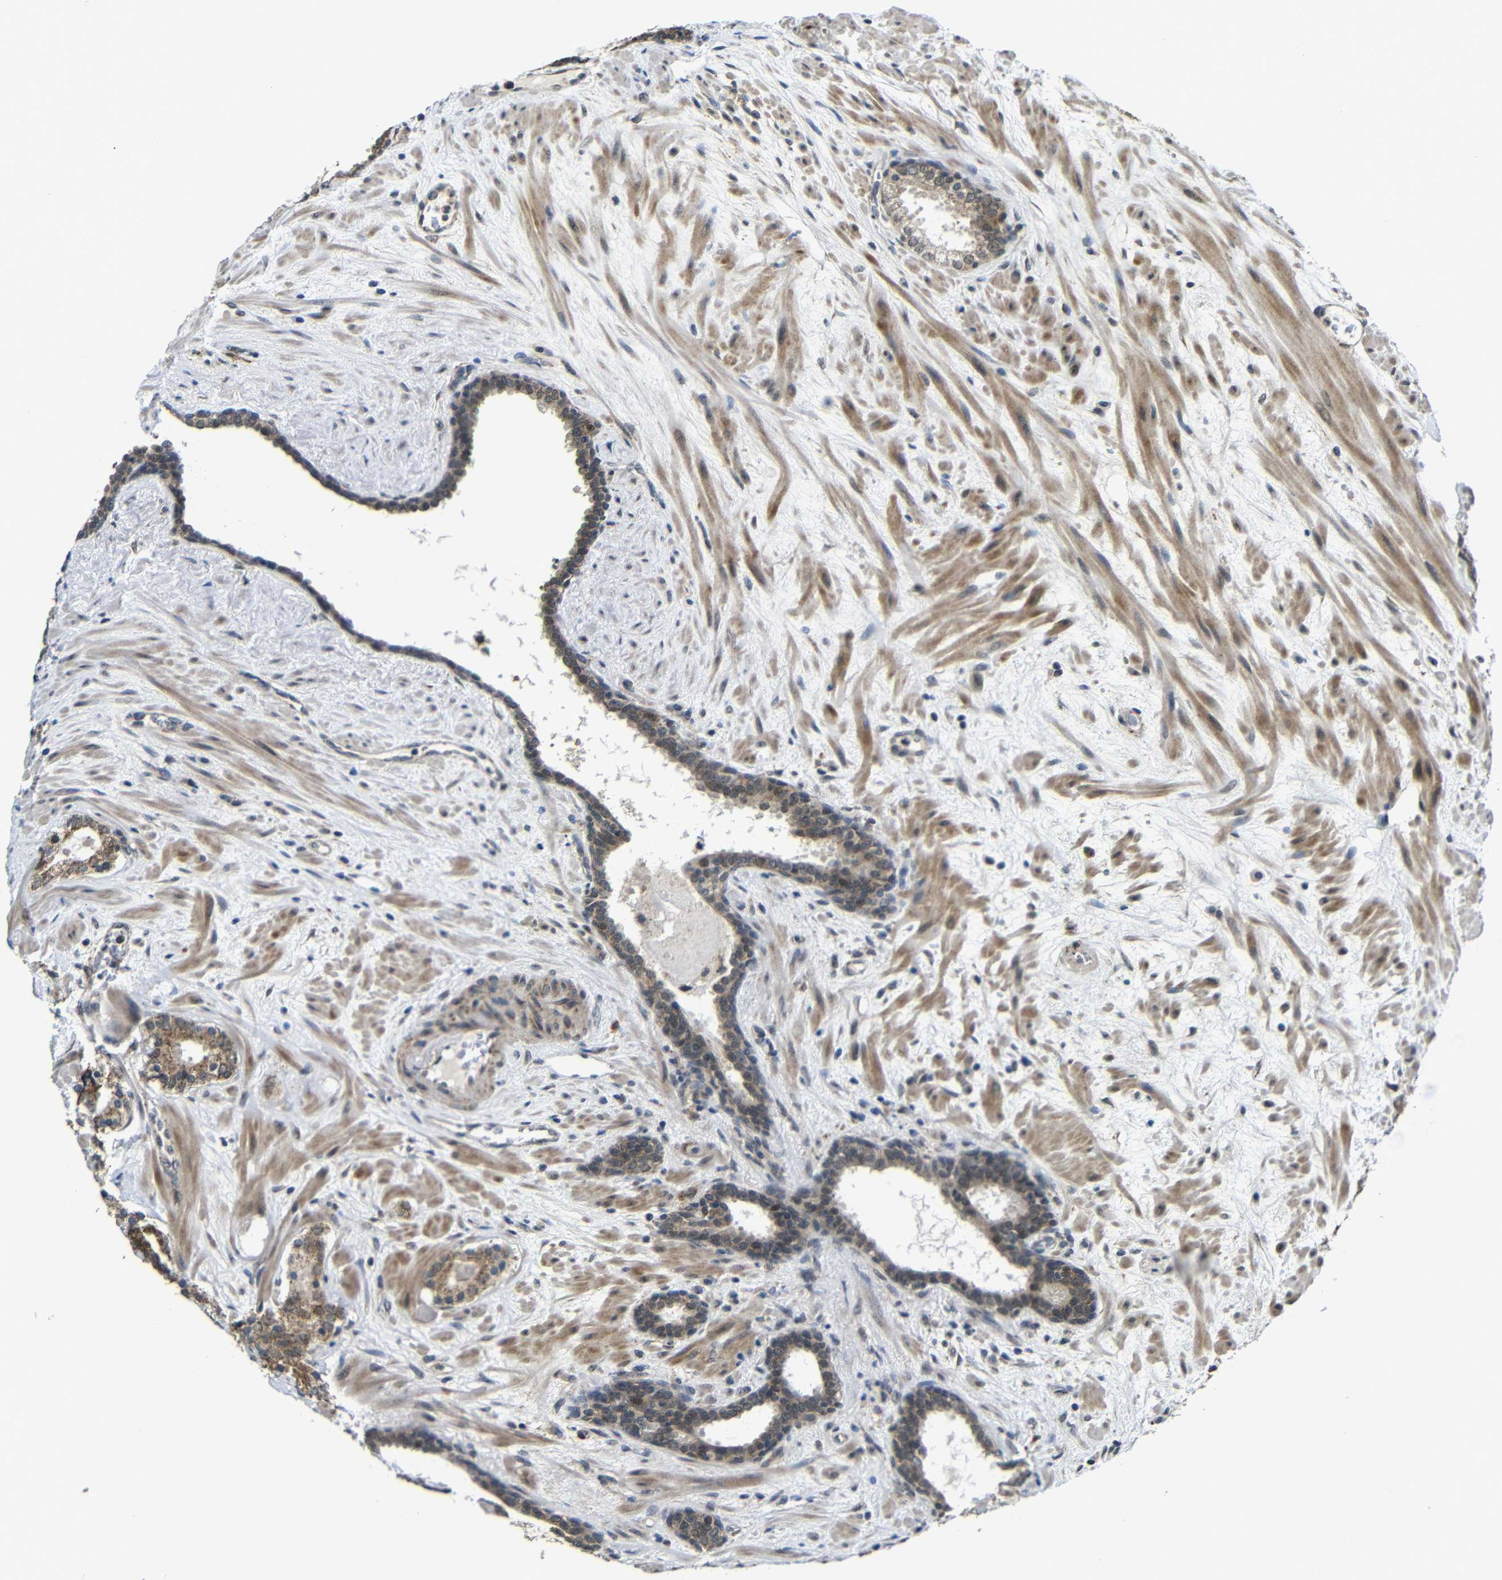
{"staining": {"intensity": "moderate", "quantity": ">75%", "location": "cytoplasmic/membranous"}, "tissue": "prostate cancer", "cell_type": "Tumor cells", "image_type": "cancer", "snomed": [{"axis": "morphology", "description": "Adenocarcinoma, Low grade"}, {"axis": "topography", "description": "Prostate"}], "caption": "High-magnification brightfield microscopy of prostate cancer stained with DAB (brown) and counterstained with hematoxylin (blue). tumor cells exhibit moderate cytoplasmic/membranous expression is appreciated in about>75% of cells.", "gene": "FAM172A", "patient": {"sex": "male", "age": 63}}